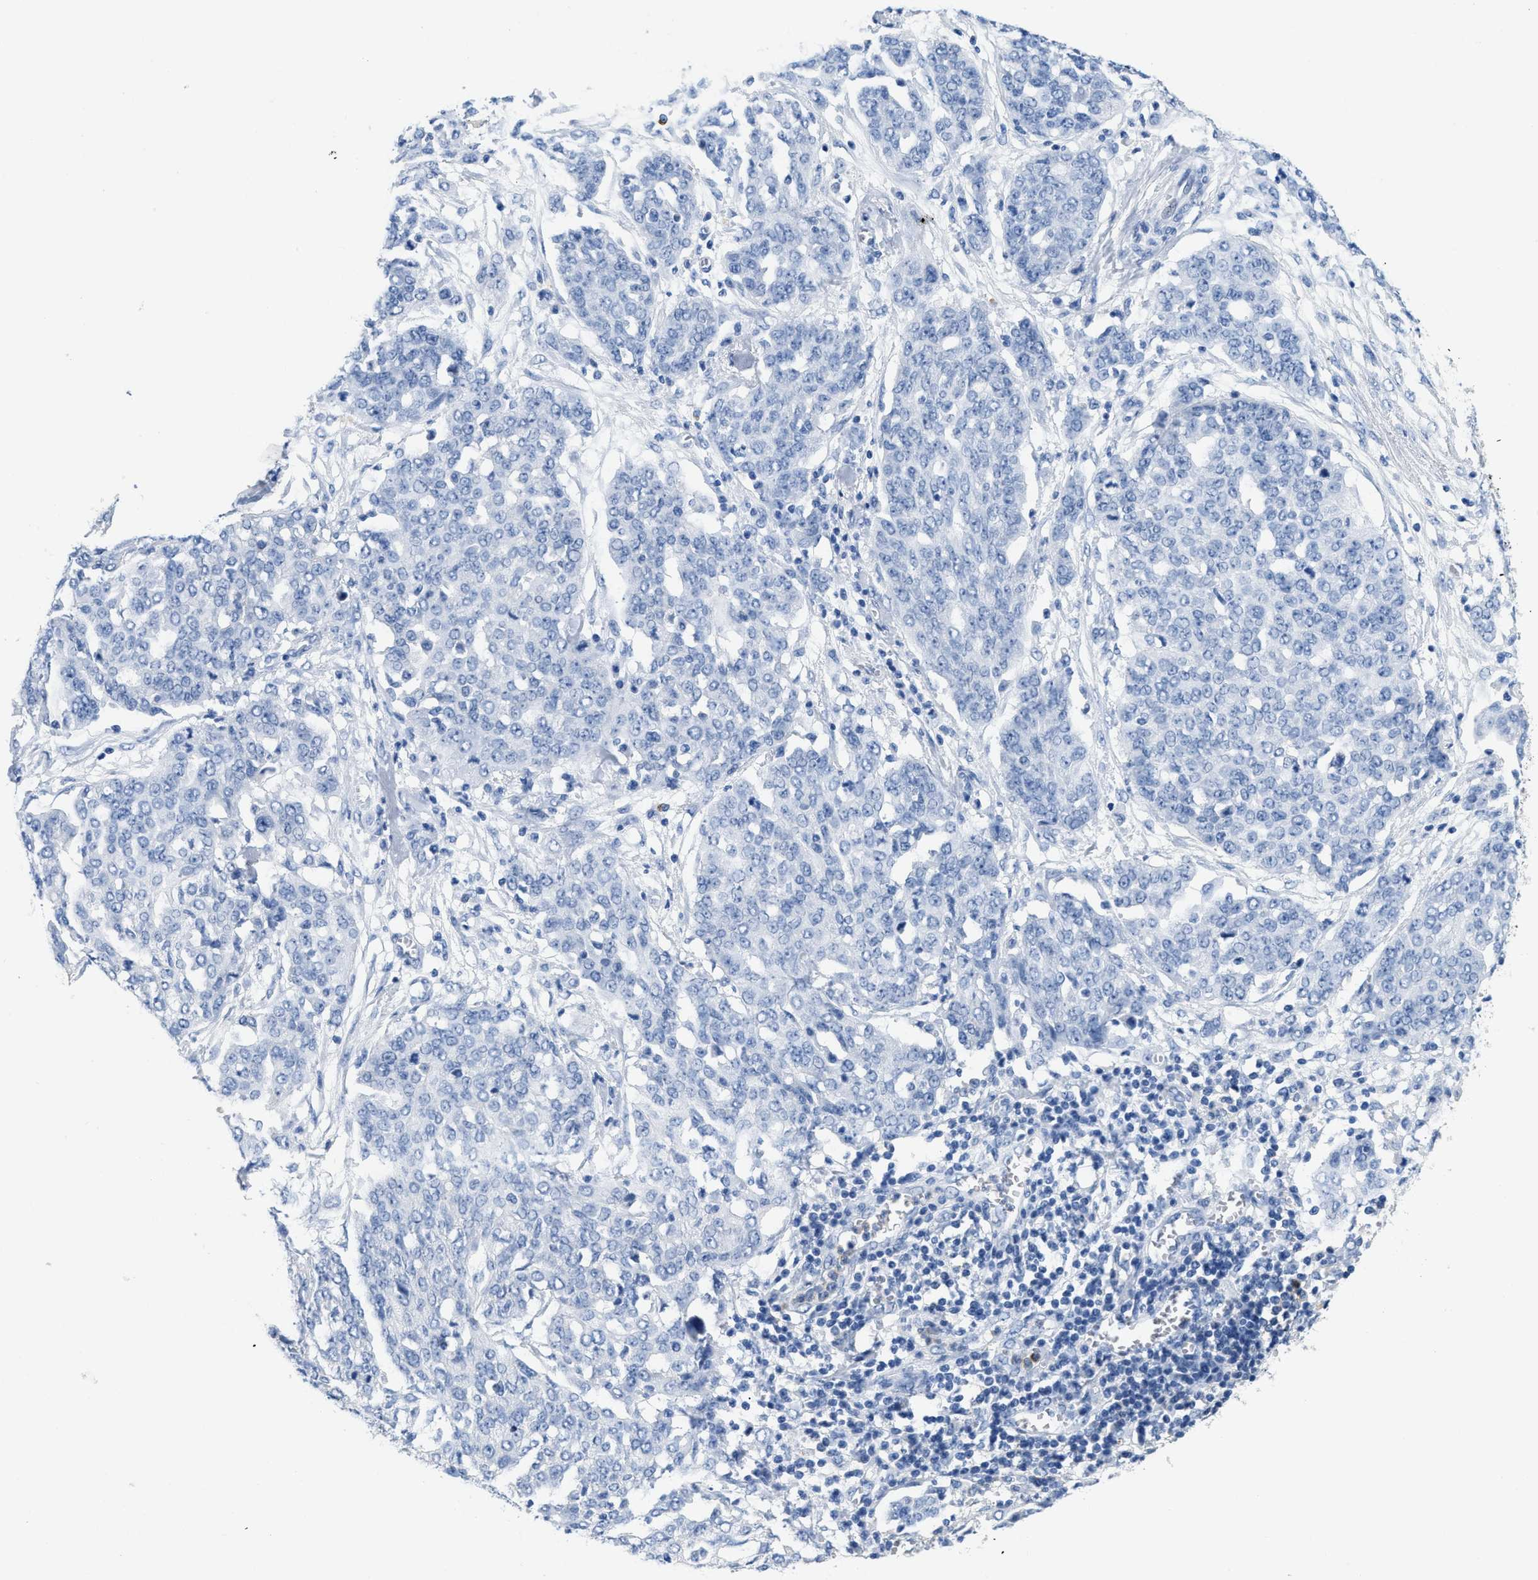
{"staining": {"intensity": "negative", "quantity": "none", "location": "none"}, "tissue": "ovarian cancer", "cell_type": "Tumor cells", "image_type": "cancer", "snomed": [{"axis": "morphology", "description": "Cystadenocarcinoma, serous, NOS"}, {"axis": "topography", "description": "Soft tissue"}, {"axis": "topography", "description": "Ovary"}], "caption": "Ovarian cancer was stained to show a protein in brown. There is no significant expression in tumor cells.", "gene": "CR1", "patient": {"sex": "female", "age": 57}}